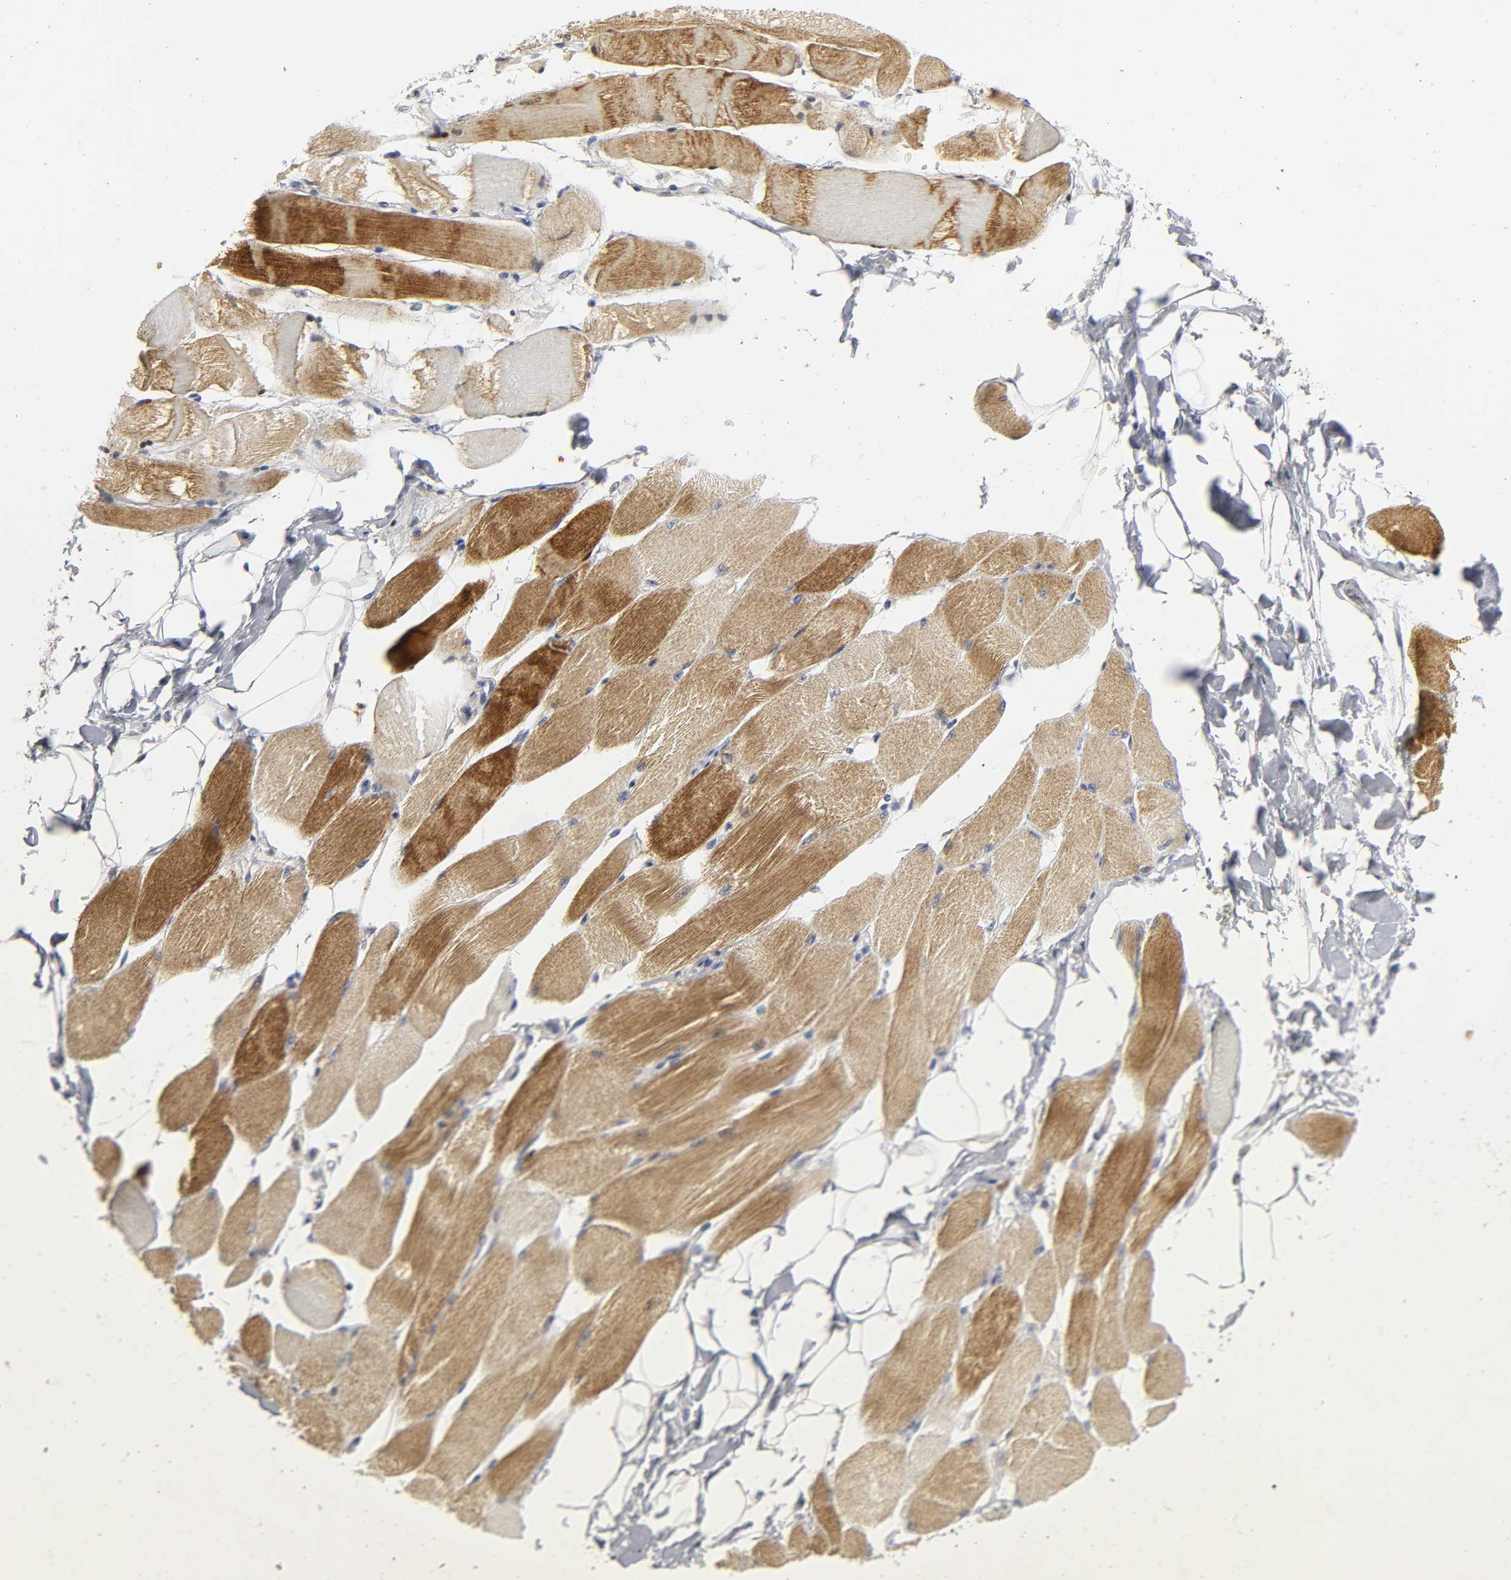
{"staining": {"intensity": "strong", "quantity": ">75%", "location": "cytoplasmic/membranous"}, "tissue": "skeletal muscle", "cell_type": "Myocytes", "image_type": "normal", "snomed": [{"axis": "morphology", "description": "Normal tissue, NOS"}, {"axis": "topography", "description": "Skeletal muscle"}, {"axis": "topography", "description": "Peripheral nerve tissue"}], "caption": "Immunohistochemical staining of unremarkable skeletal muscle shows high levels of strong cytoplasmic/membranous positivity in about >75% of myocytes.", "gene": "TCAP", "patient": {"sex": "female", "age": 84}}